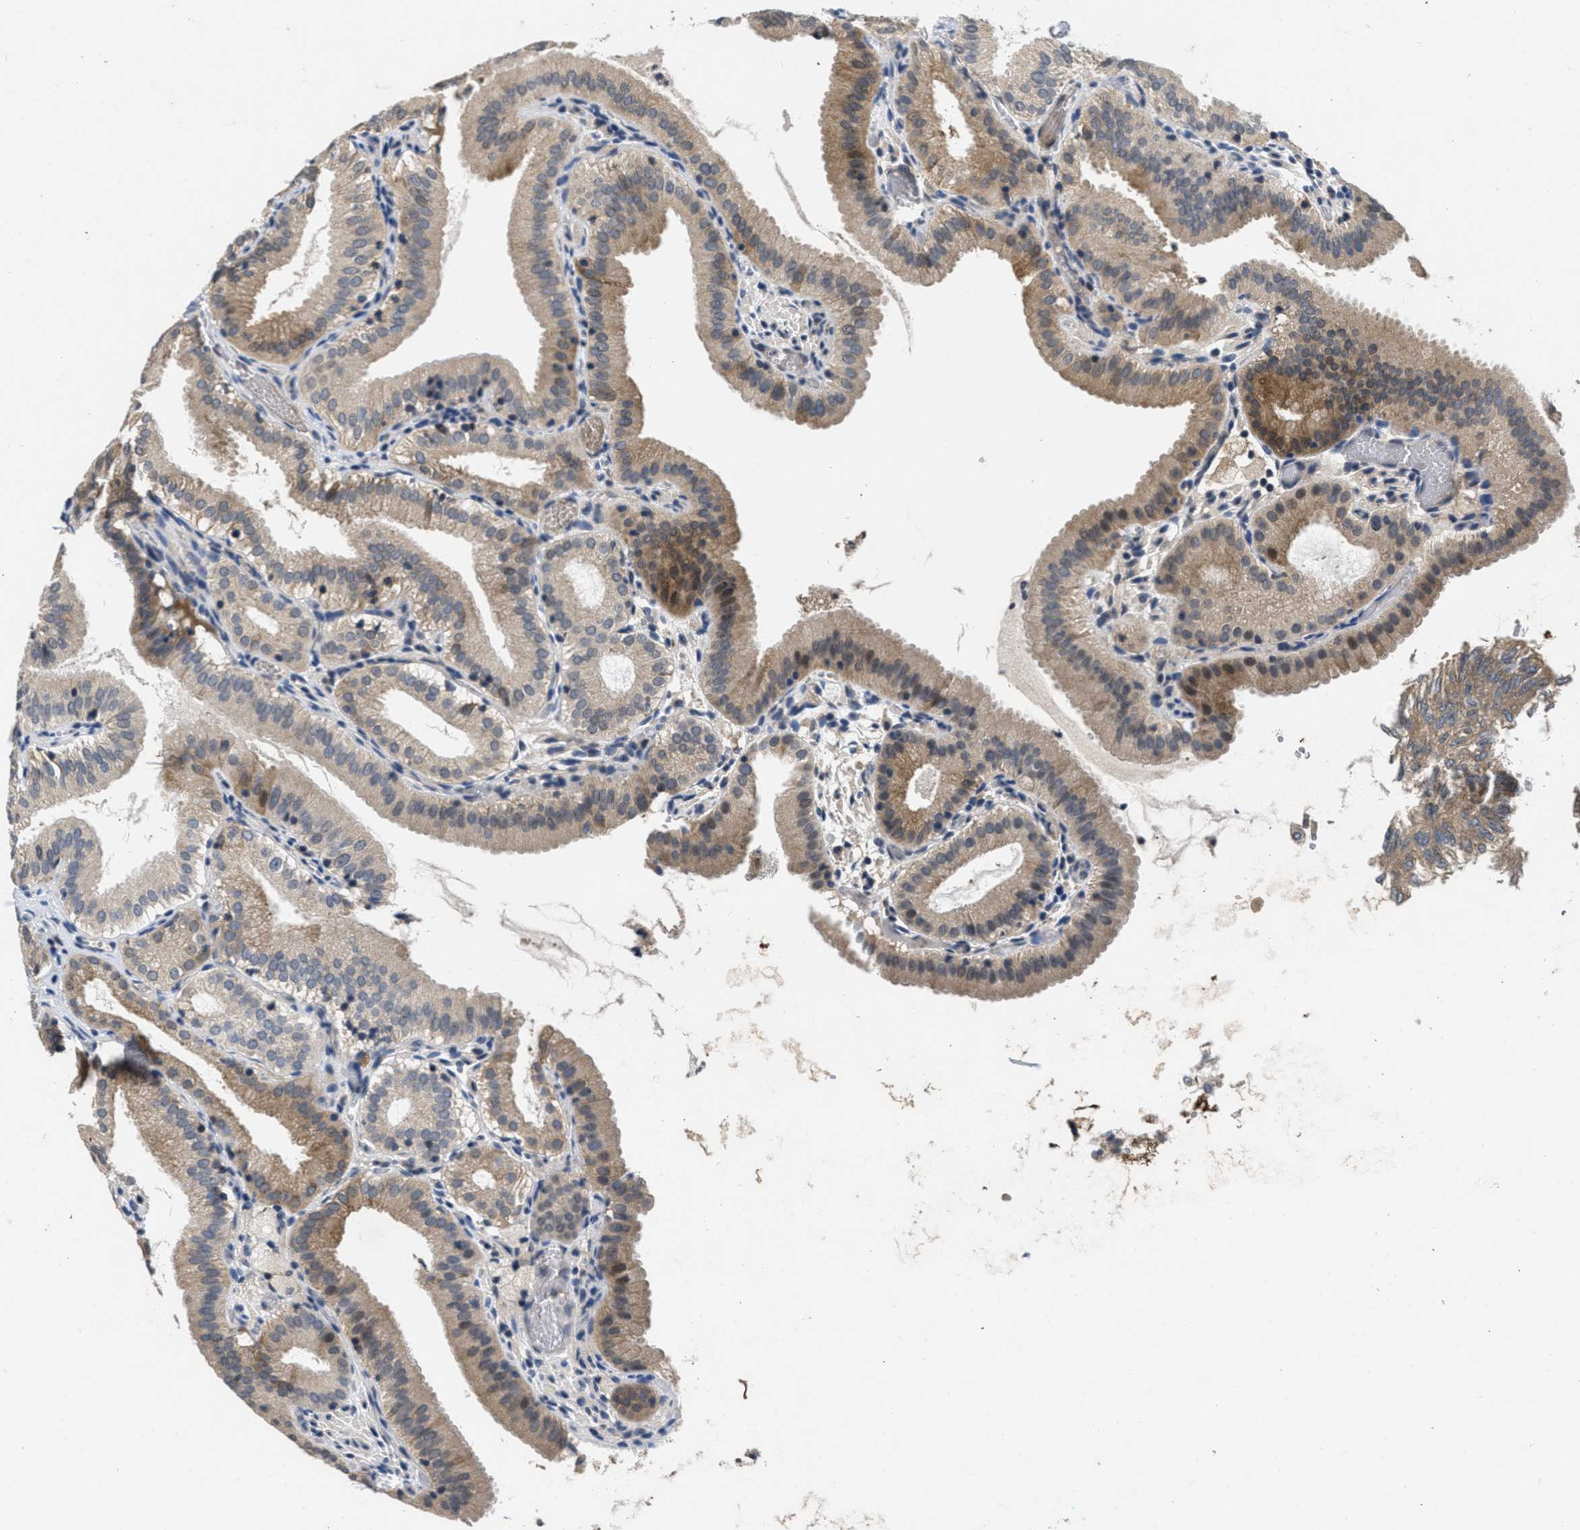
{"staining": {"intensity": "moderate", "quantity": ">75%", "location": "cytoplasmic/membranous"}, "tissue": "gallbladder", "cell_type": "Glandular cells", "image_type": "normal", "snomed": [{"axis": "morphology", "description": "Normal tissue, NOS"}, {"axis": "topography", "description": "Gallbladder"}], "caption": "Immunohistochemical staining of unremarkable human gallbladder exhibits >75% levels of moderate cytoplasmic/membranous protein staining in approximately >75% of glandular cells.", "gene": "ANGPT1", "patient": {"sex": "male", "age": 54}}